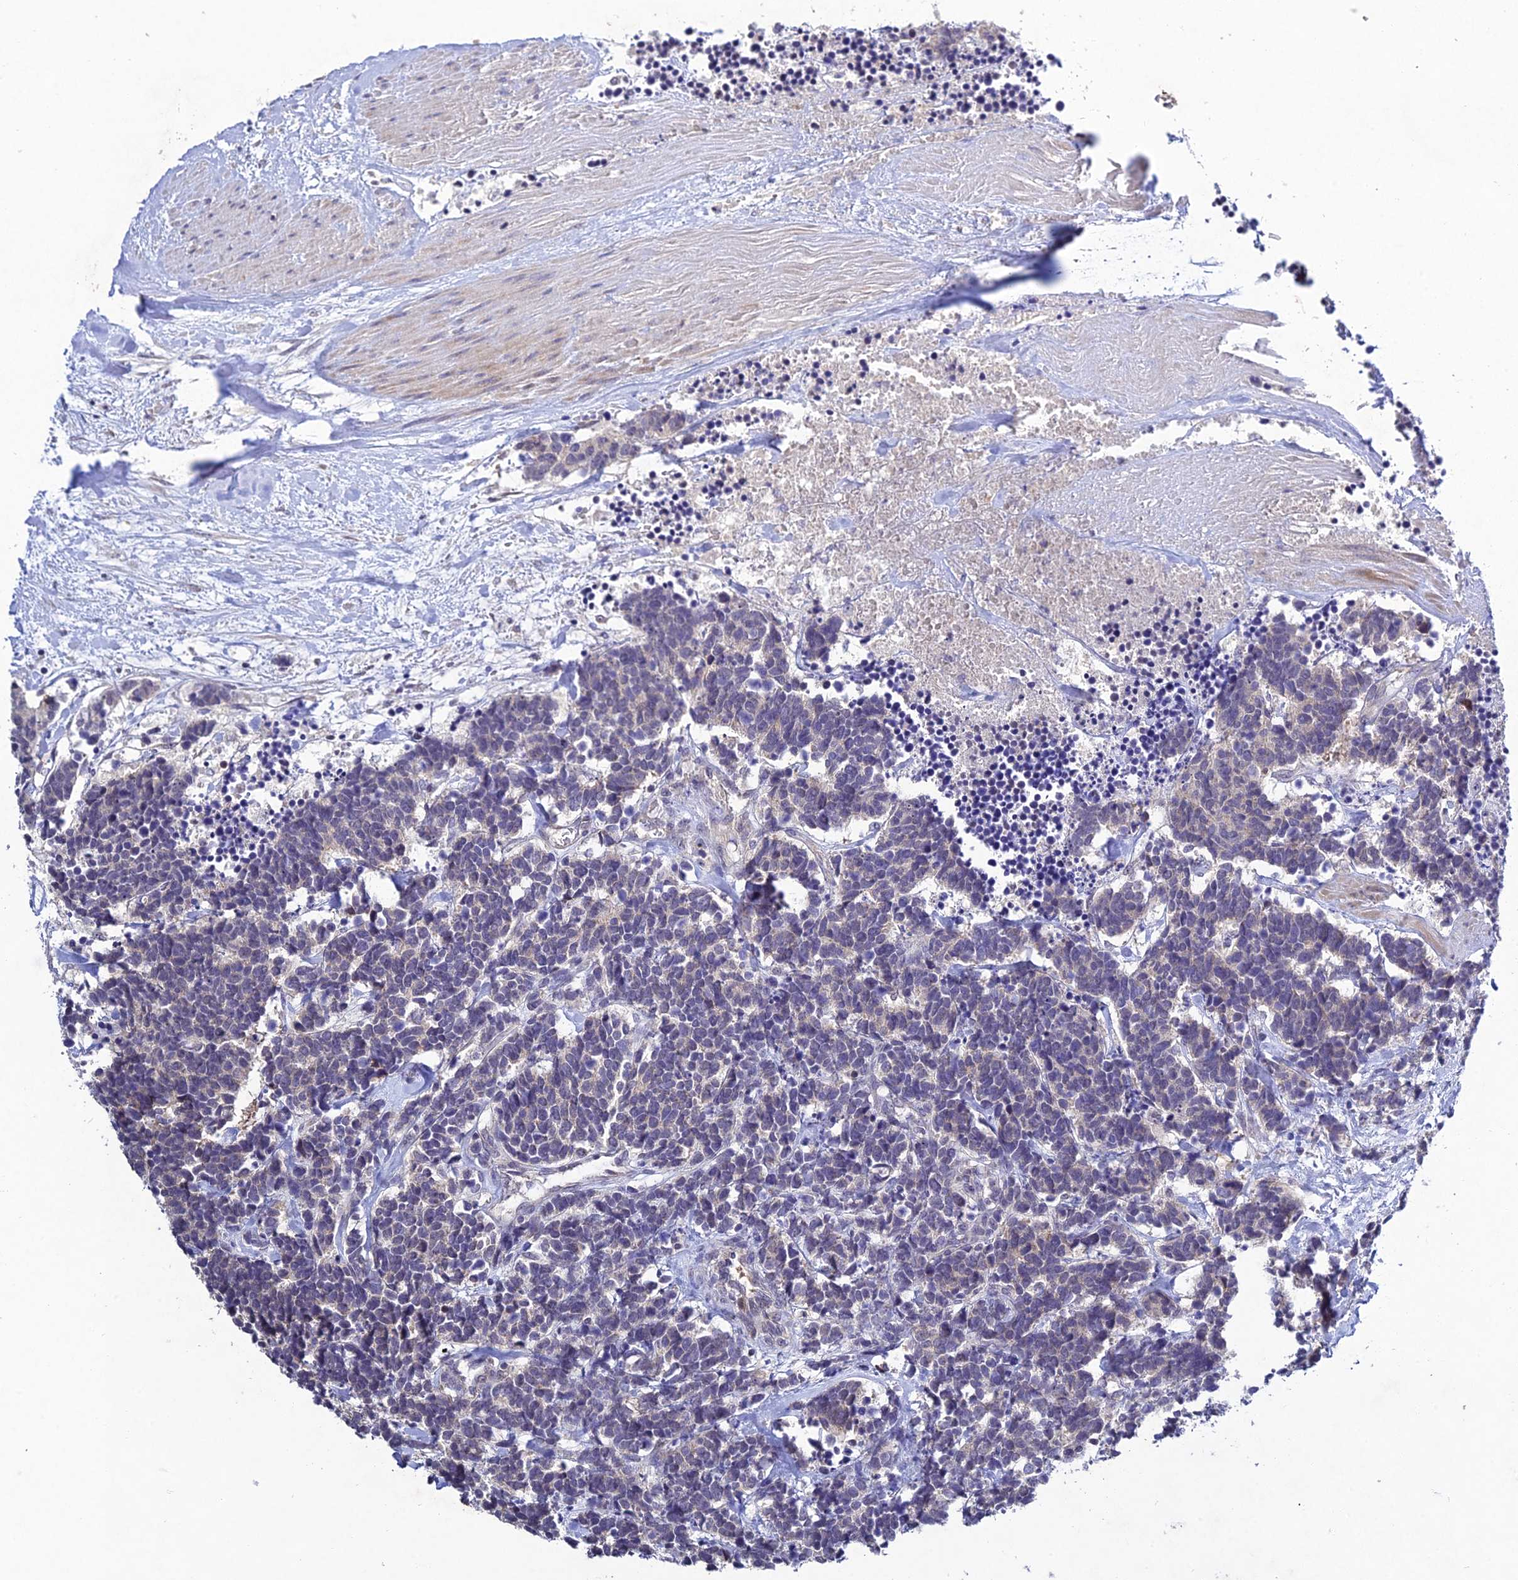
{"staining": {"intensity": "negative", "quantity": "none", "location": "none"}, "tissue": "carcinoid", "cell_type": "Tumor cells", "image_type": "cancer", "snomed": [{"axis": "morphology", "description": "Carcinoma, NOS"}, {"axis": "morphology", "description": "Carcinoid, malignant, NOS"}, {"axis": "topography", "description": "Urinary bladder"}], "caption": "High magnification brightfield microscopy of carcinoid stained with DAB (3,3'-diaminobenzidine) (brown) and counterstained with hematoxylin (blue): tumor cells show no significant positivity.", "gene": "CHST5", "patient": {"sex": "male", "age": 57}}